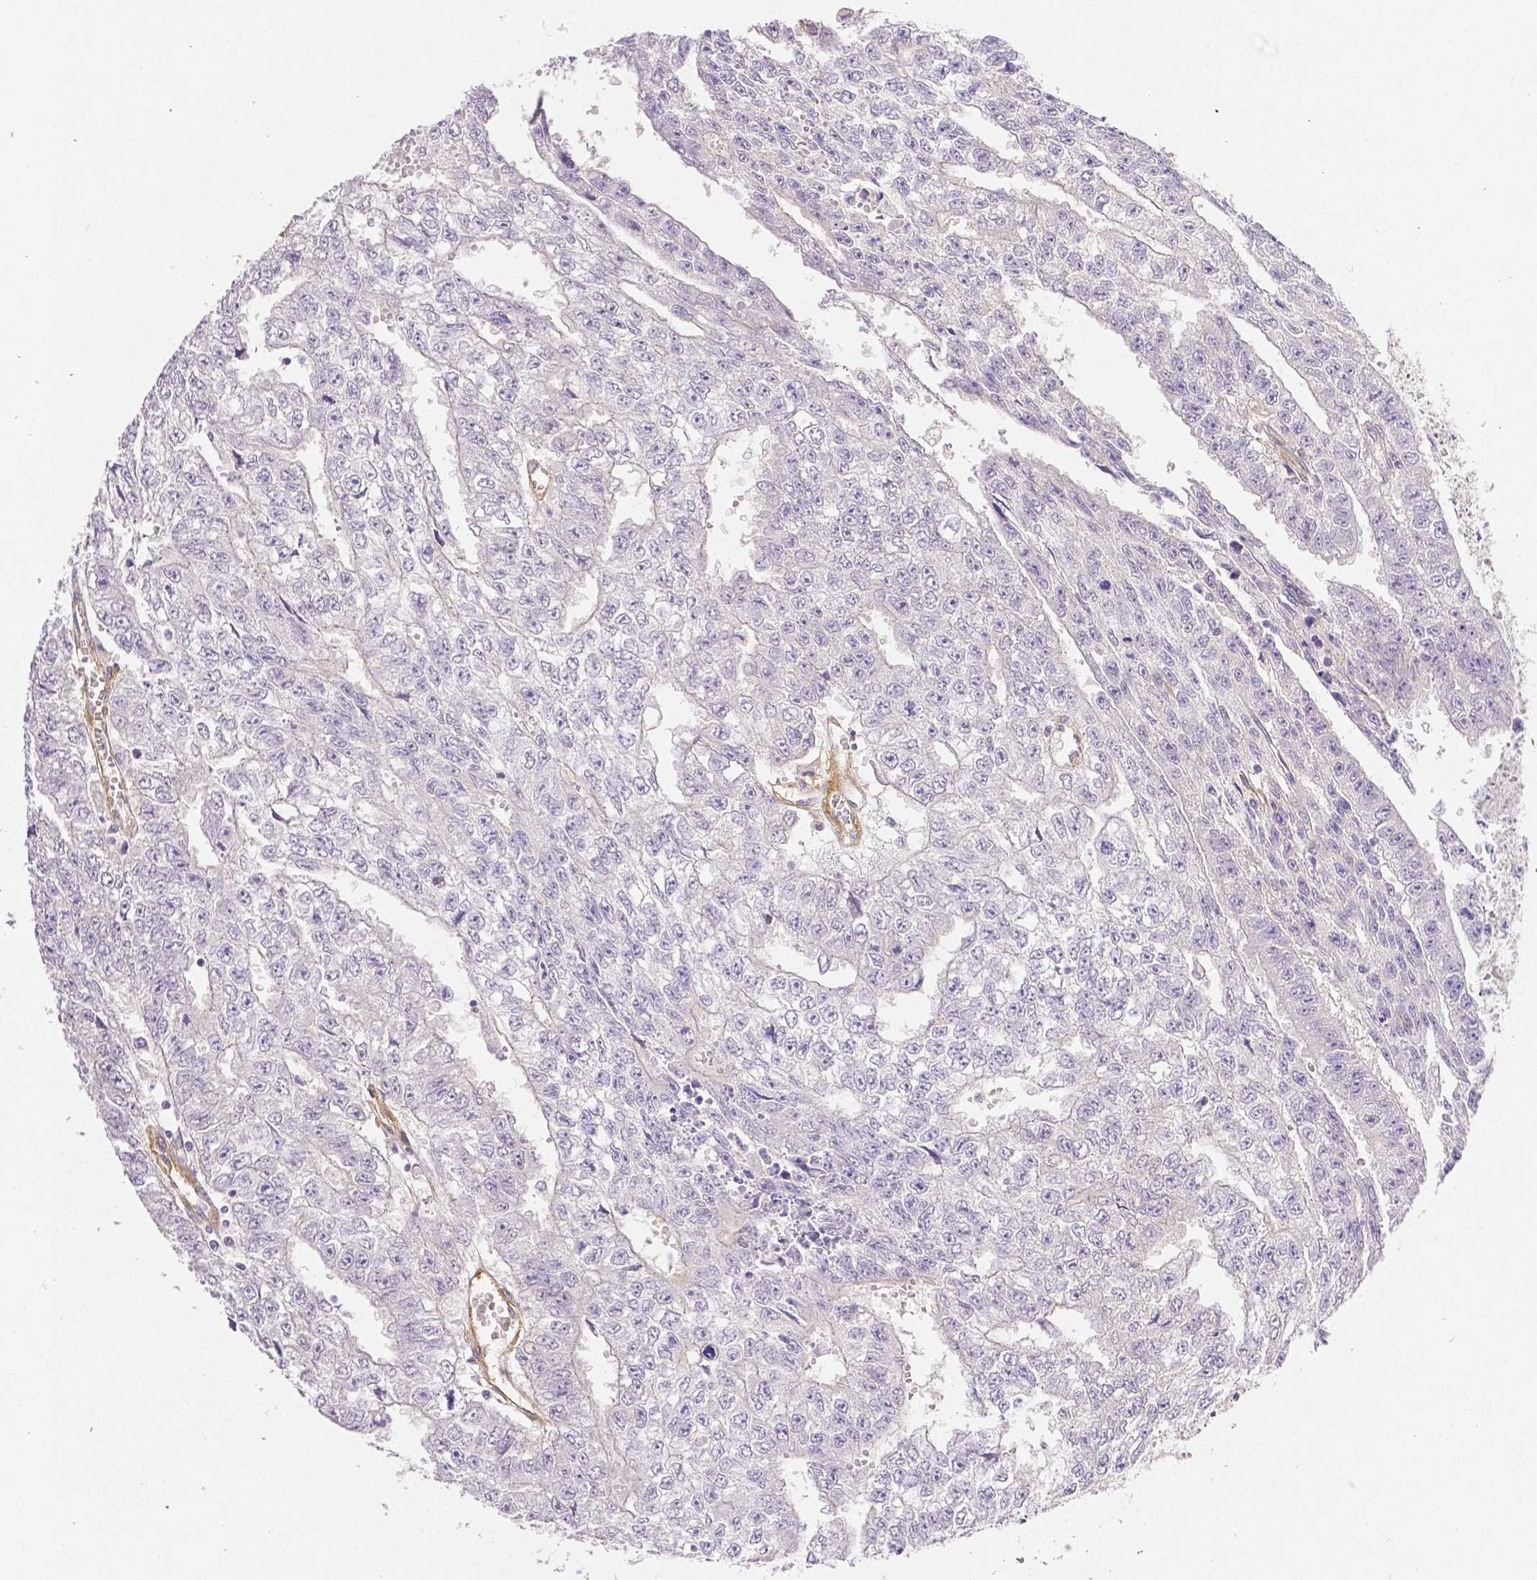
{"staining": {"intensity": "negative", "quantity": "none", "location": "none"}, "tissue": "testis cancer", "cell_type": "Tumor cells", "image_type": "cancer", "snomed": [{"axis": "morphology", "description": "Carcinoma, Embryonal, NOS"}, {"axis": "morphology", "description": "Teratoma, malignant, NOS"}, {"axis": "topography", "description": "Testis"}], "caption": "Tumor cells show no significant protein staining in testis cancer.", "gene": "THY1", "patient": {"sex": "male", "age": 24}}